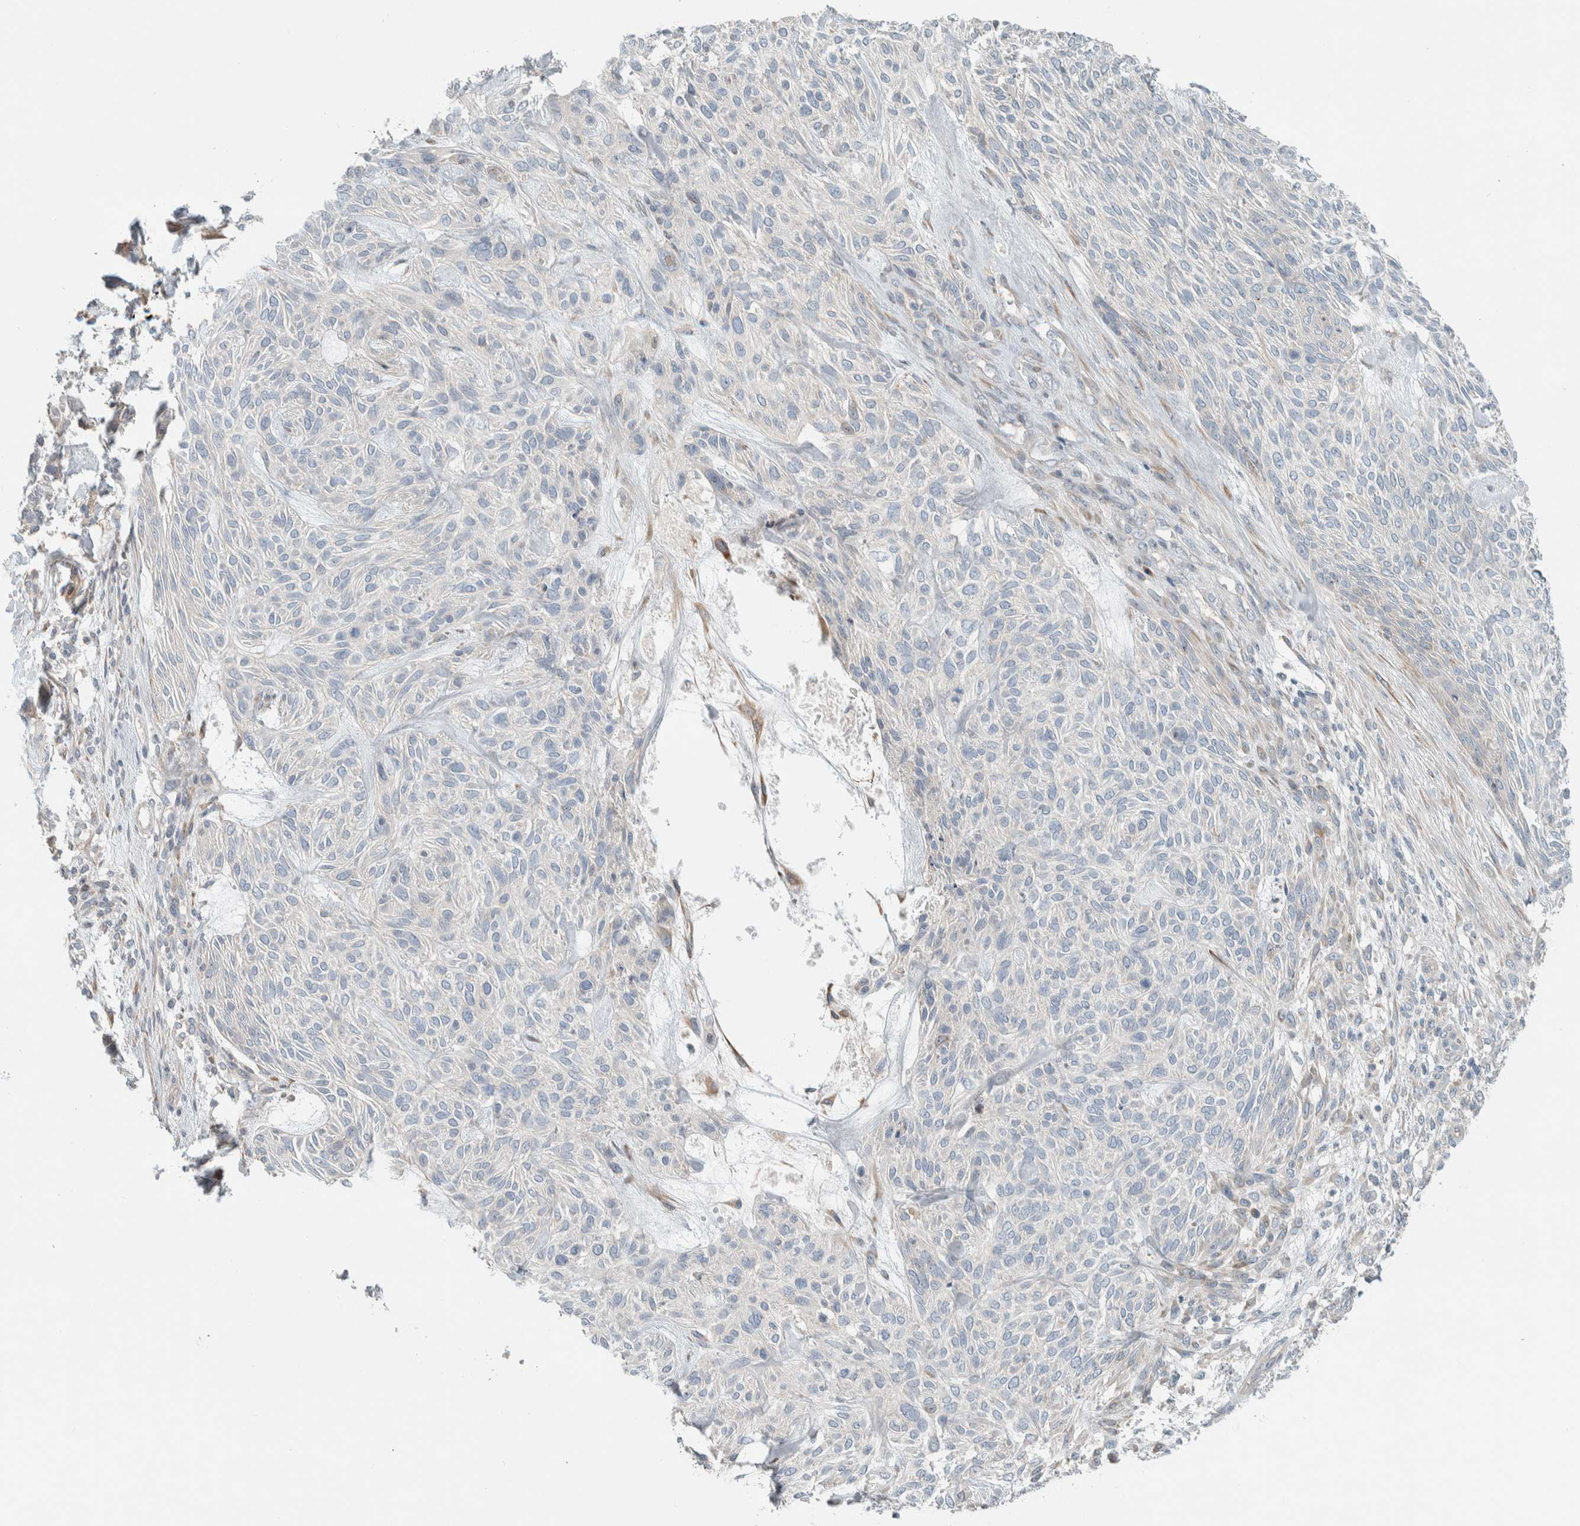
{"staining": {"intensity": "negative", "quantity": "none", "location": "none"}, "tissue": "skin cancer", "cell_type": "Tumor cells", "image_type": "cancer", "snomed": [{"axis": "morphology", "description": "Basal cell carcinoma"}, {"axis": "topography", "description": "Skin"}], "caption": "Immunohistochemical staining of human basal cell carcinoma (skin) exhibits no significant staining in tumor cells. (DAB immunohistochemistry (IHC) with hematoxylin counter stain).", "gene": "HGS", "patient": {"sex": "male", "age": 55}}